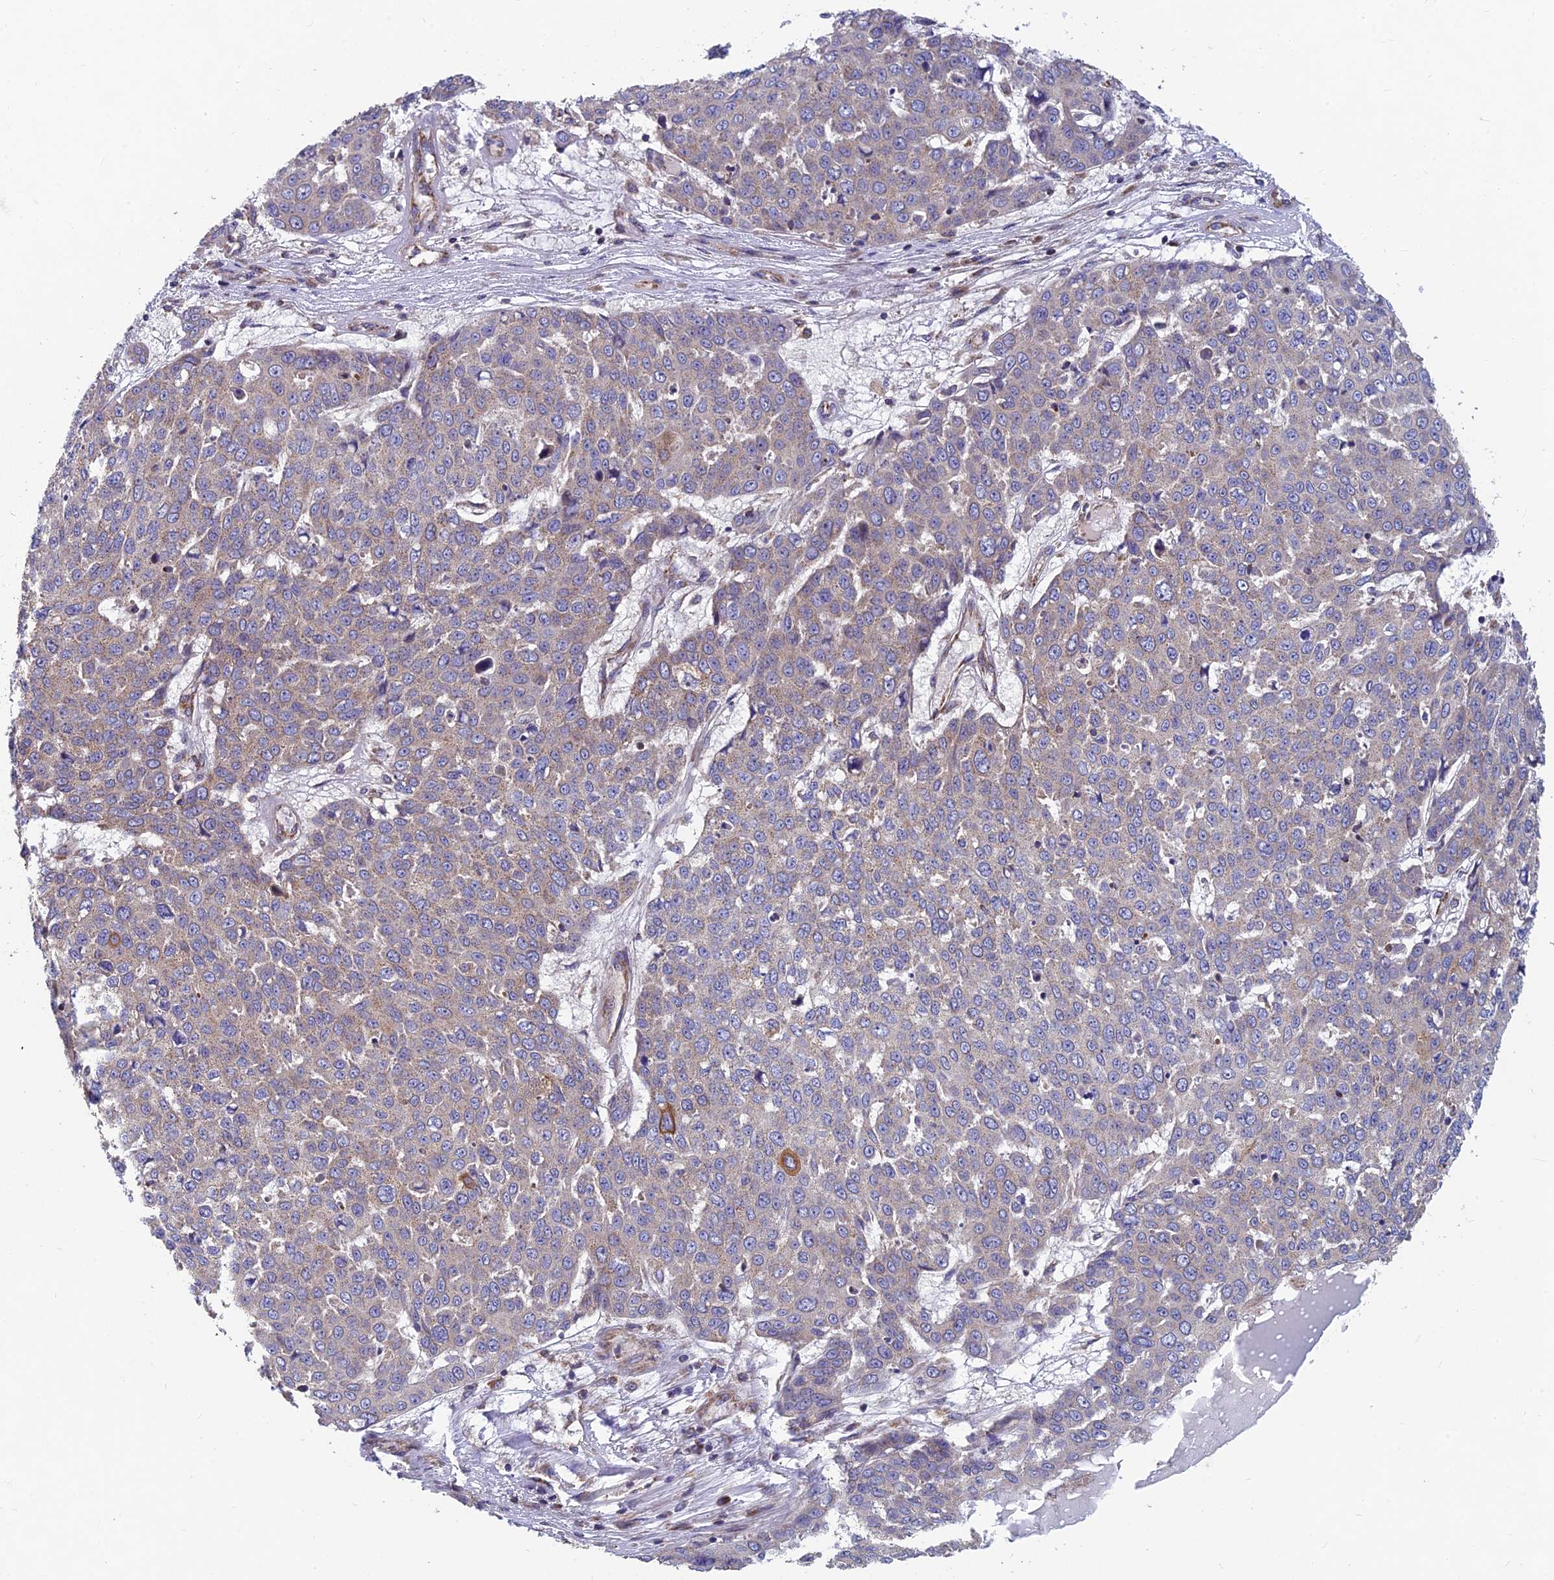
{"staining": {"intensity": "weak", "quantity": "<25%", "location": "cytoplasmic/membranous"}, "tissue": "skin cancer", "cell_type": "Tumor cells", "image_type": "cancer", "snomed": [{"axis": "morphology", "description": "Squamous cell carcinoma, NOS"}, {"axis": "topography", "description": "Skin"}], "caption": "The image displays no staining of tumor cells in squamous cell carcinoma (skin). (DAB immunohistochemistry (IHC) with hematoxylin counter stain).", "gene": "MRPS9", "patient": {"sex": "male", "age": 71}}